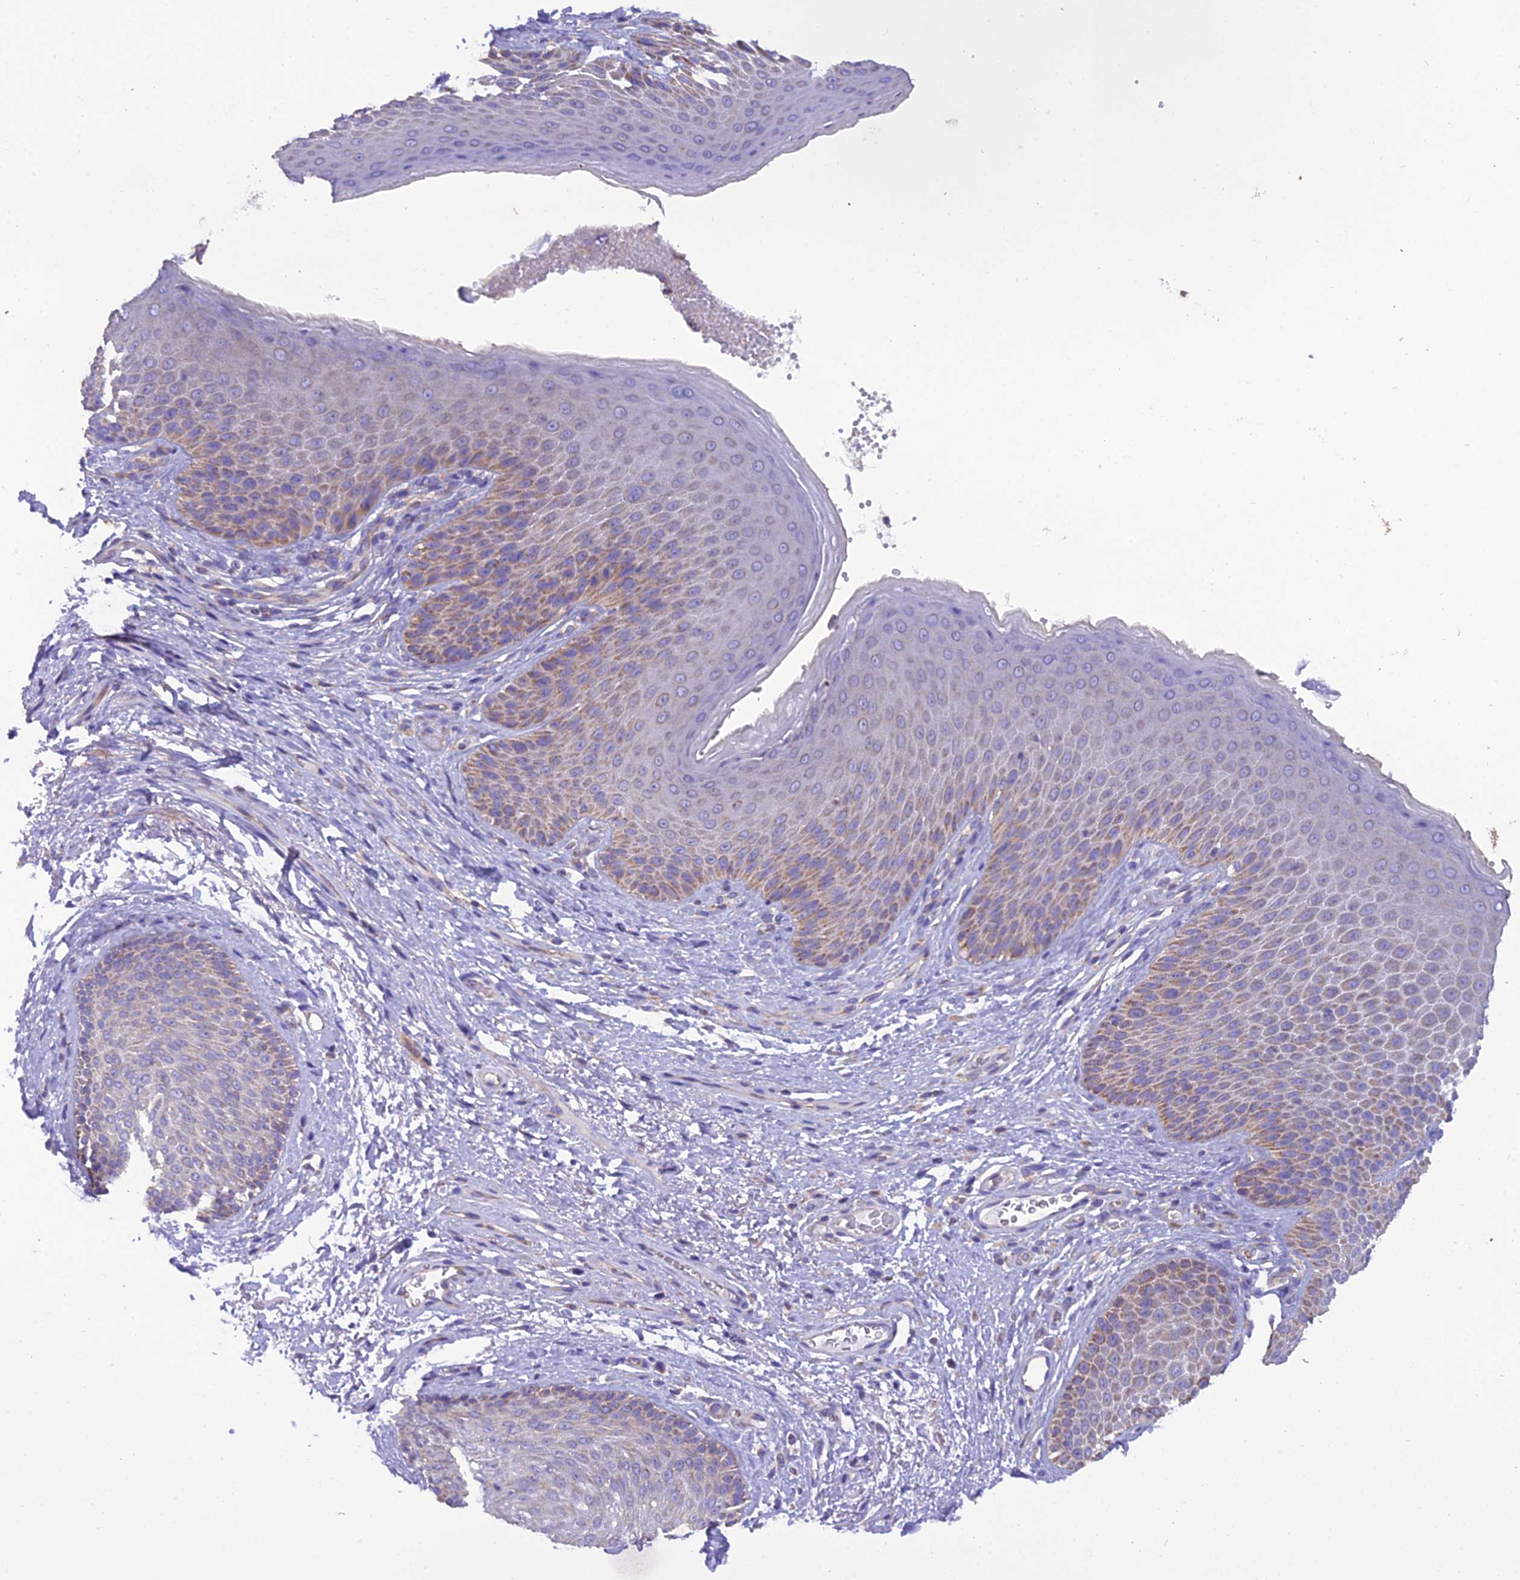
{"staining": {"intensity": "weak", "quantity": "25%-75%", "location": "cytoplasmic/membranous"}, "tissue": "skin", "cell_type": "Epidermal cells", "image_type": "normal", "snomed": [{"axis": "morphology", "description": "Normal tissue, NOS"}, {"axis": "topography", "description": "Anal"}], "caption": "Skin stained for a protein (brown) displays weak cytoplasmic/membranous positive staining in approximately 25%-75% of epidermal cells.", "gene": "GPD1", "patient": {"sex": "male", "age": 74}}